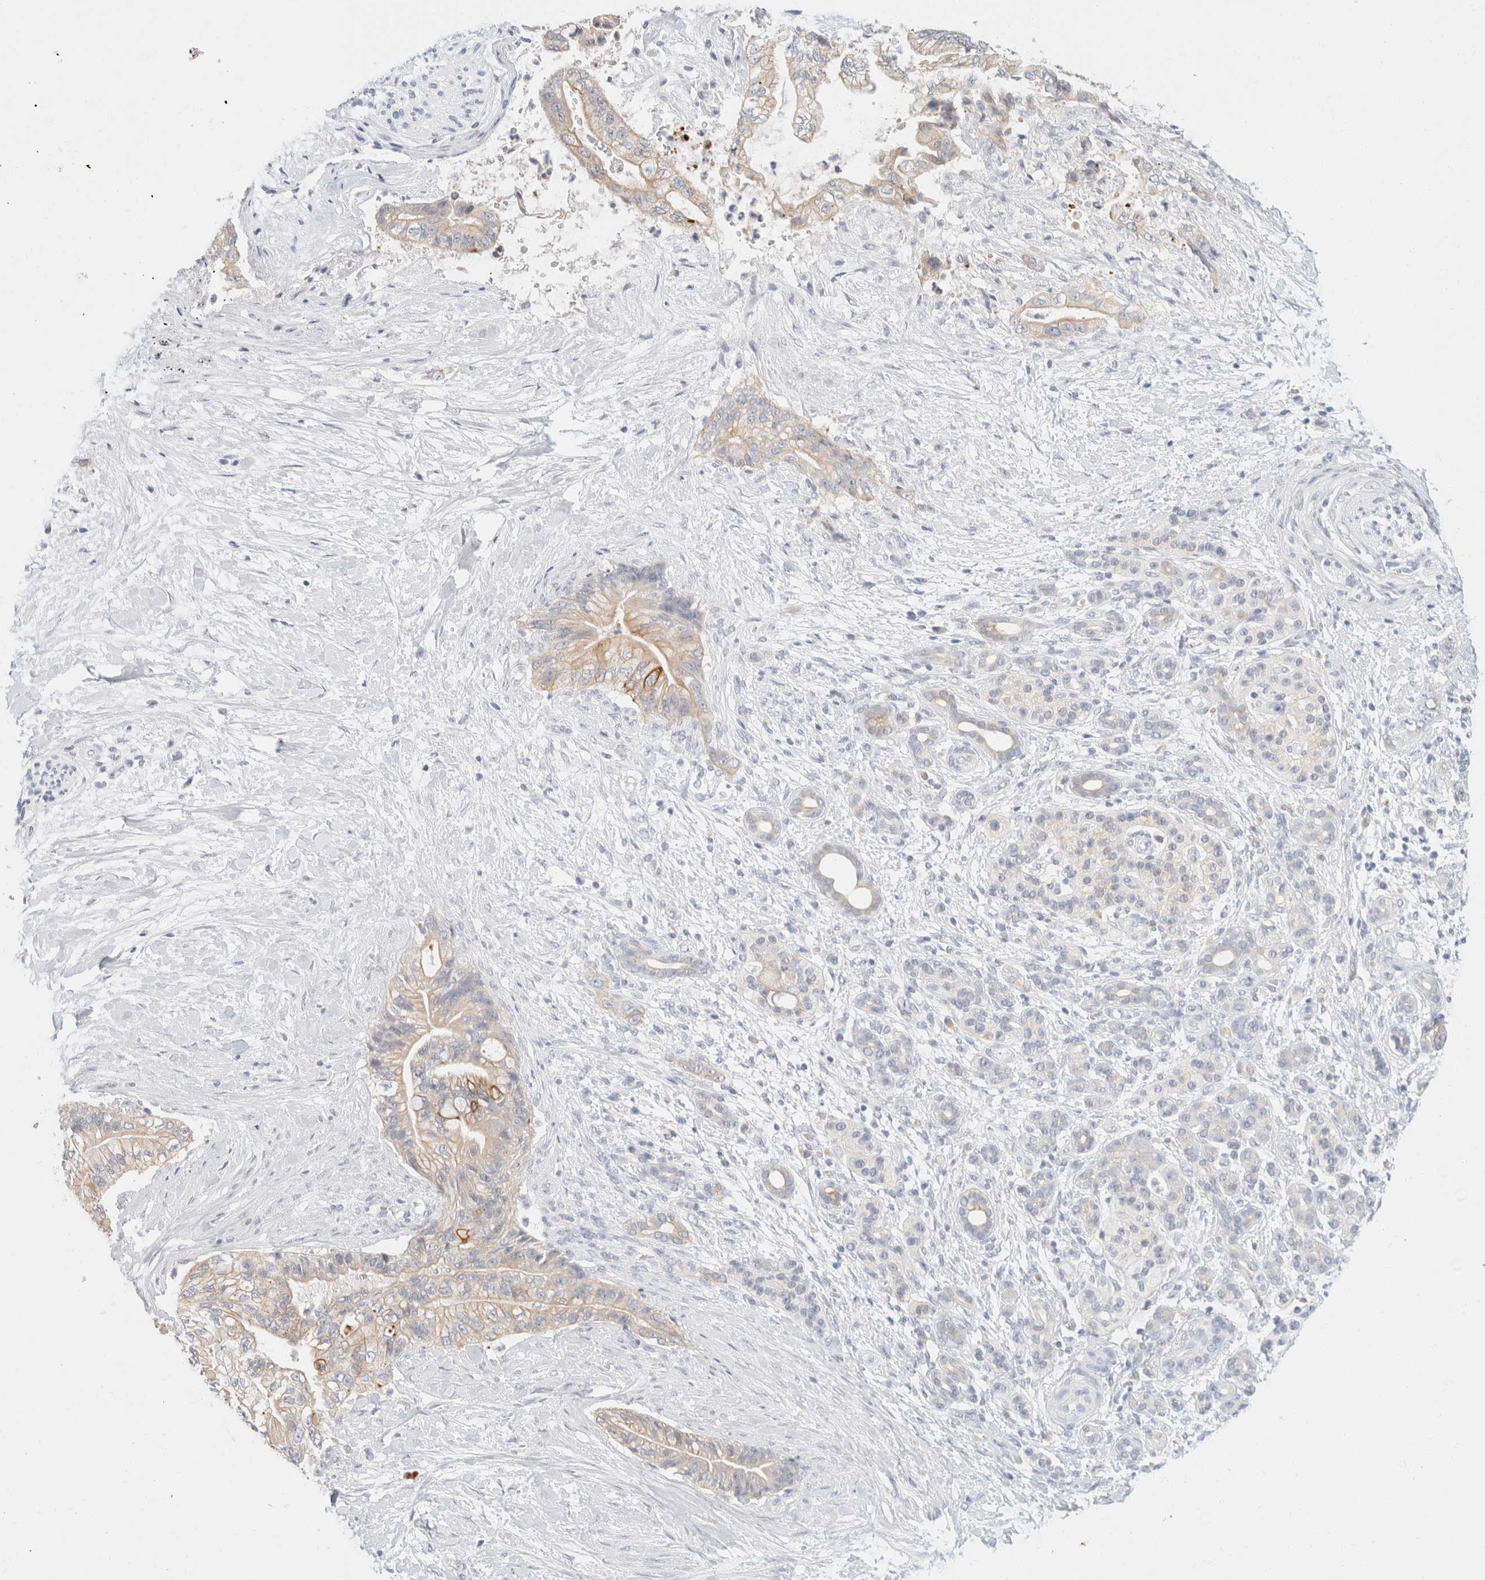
{"staining": {"intensity": "strong", "quantity": "25%-75%", "location": "cytoplasmic/membranous"}, "tissue": "pancreatic cancer", "cell_type": "Tumor cells", "image_type": "cancer", "snomed": [{"axis": "morphology", "description": "Adenocarcinoma, NOS"}, {"axis": "topography", "description": "Pancreas"}], "caption": "Protein expression by IHC reveals strong cytoplasmic/membranous expression in about 25%-75% of tumor cells in pancreatic cancer.", "gene": "KRT20", "patient": {"sex": "male", "age": 59}}